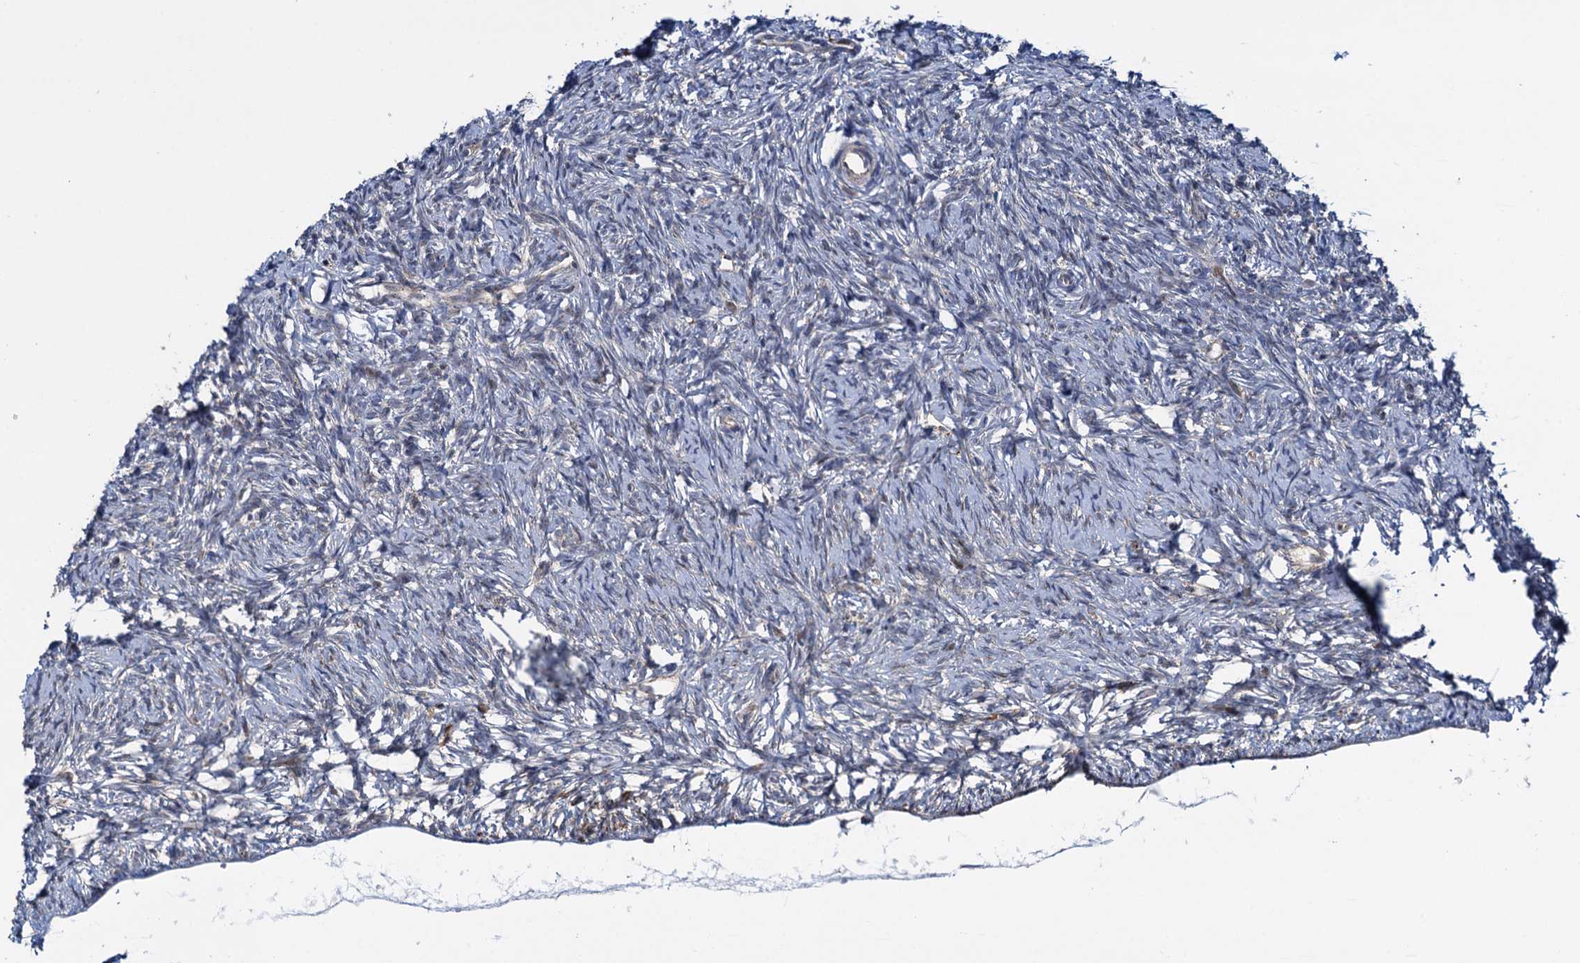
{"staining": {"intensity": "weak", "quantity": "<25%", "location": "cytoplasmic/membranous"}, "tissue": "ovary", "cell_type": "Ovarian stroma cells", "image_type": "normal", "snomed": [{"axis": "morphology", "description": "Normal tissue, NOS"}, {"axis": "topography", "description": "Ovary"}], "caption": "Immunohistochemistry (IHC) photomicrograph of benign human ovary stained for a protein (brown), which shows no positivity in ovarian stroma cells. (DAB immunohistochemistry with hematoxylin counter stain).", "gene": "CCDC102A", "patient": {"sex": "female", "age": 51}}